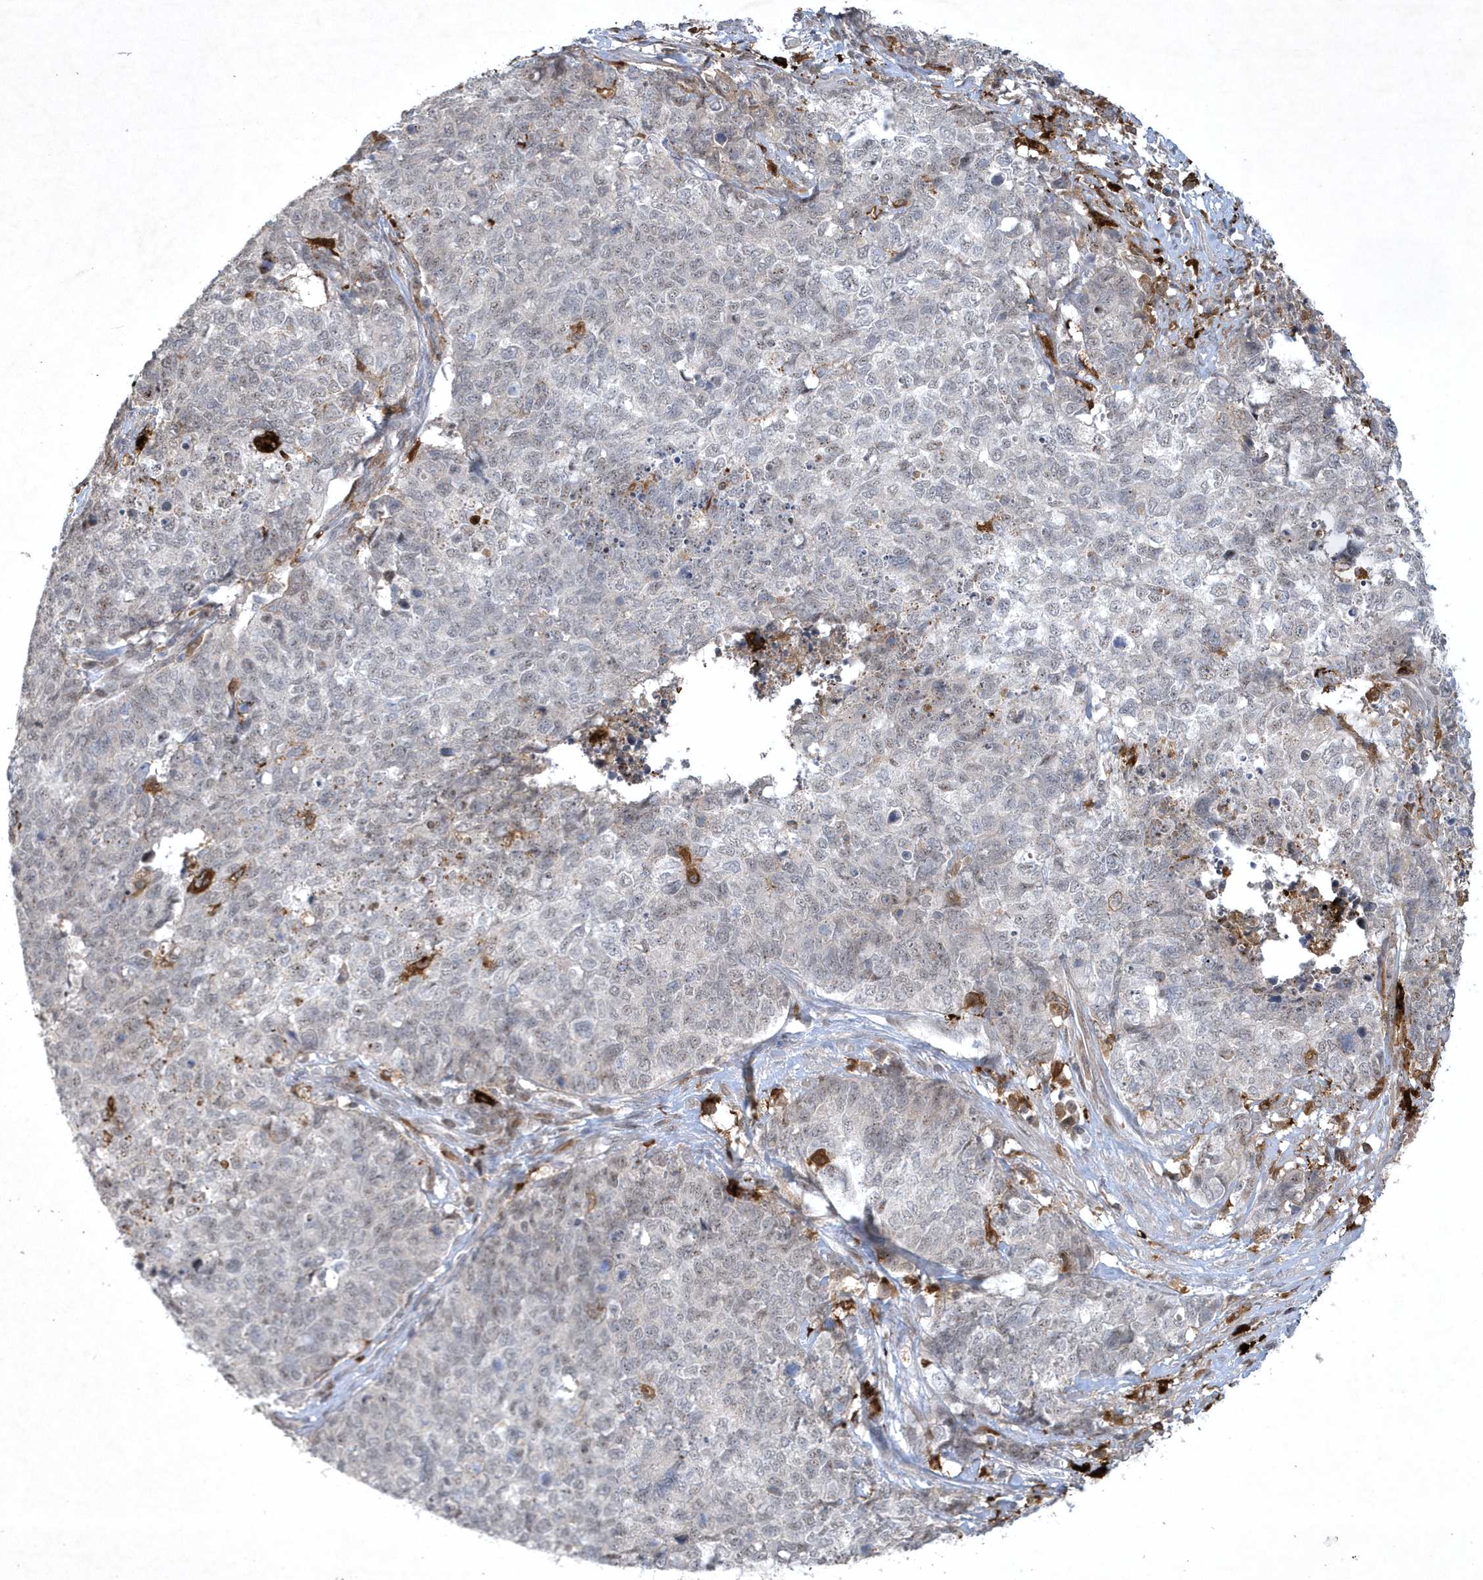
{"staining": {"intensity": "negative", "quantity": "none", "location": "none"}, "tissue": "cervical cancer", "cell_type": "Tumor cells", "image_type": "cancer", "snomed": [{"axis": "morphology", "description": "Squamous cell carcinoma, NOS"}, {"axis": "topography", "description": "Cervix"}], "caption": "This is a photomicrograph of immunohistochemistry (IHC) staining of cervical cancer (squamous cell carcinoma), which shows no staining in tumor cells.", "gene": "THG1L", "patient": {"sex": "female", "age": 63}}